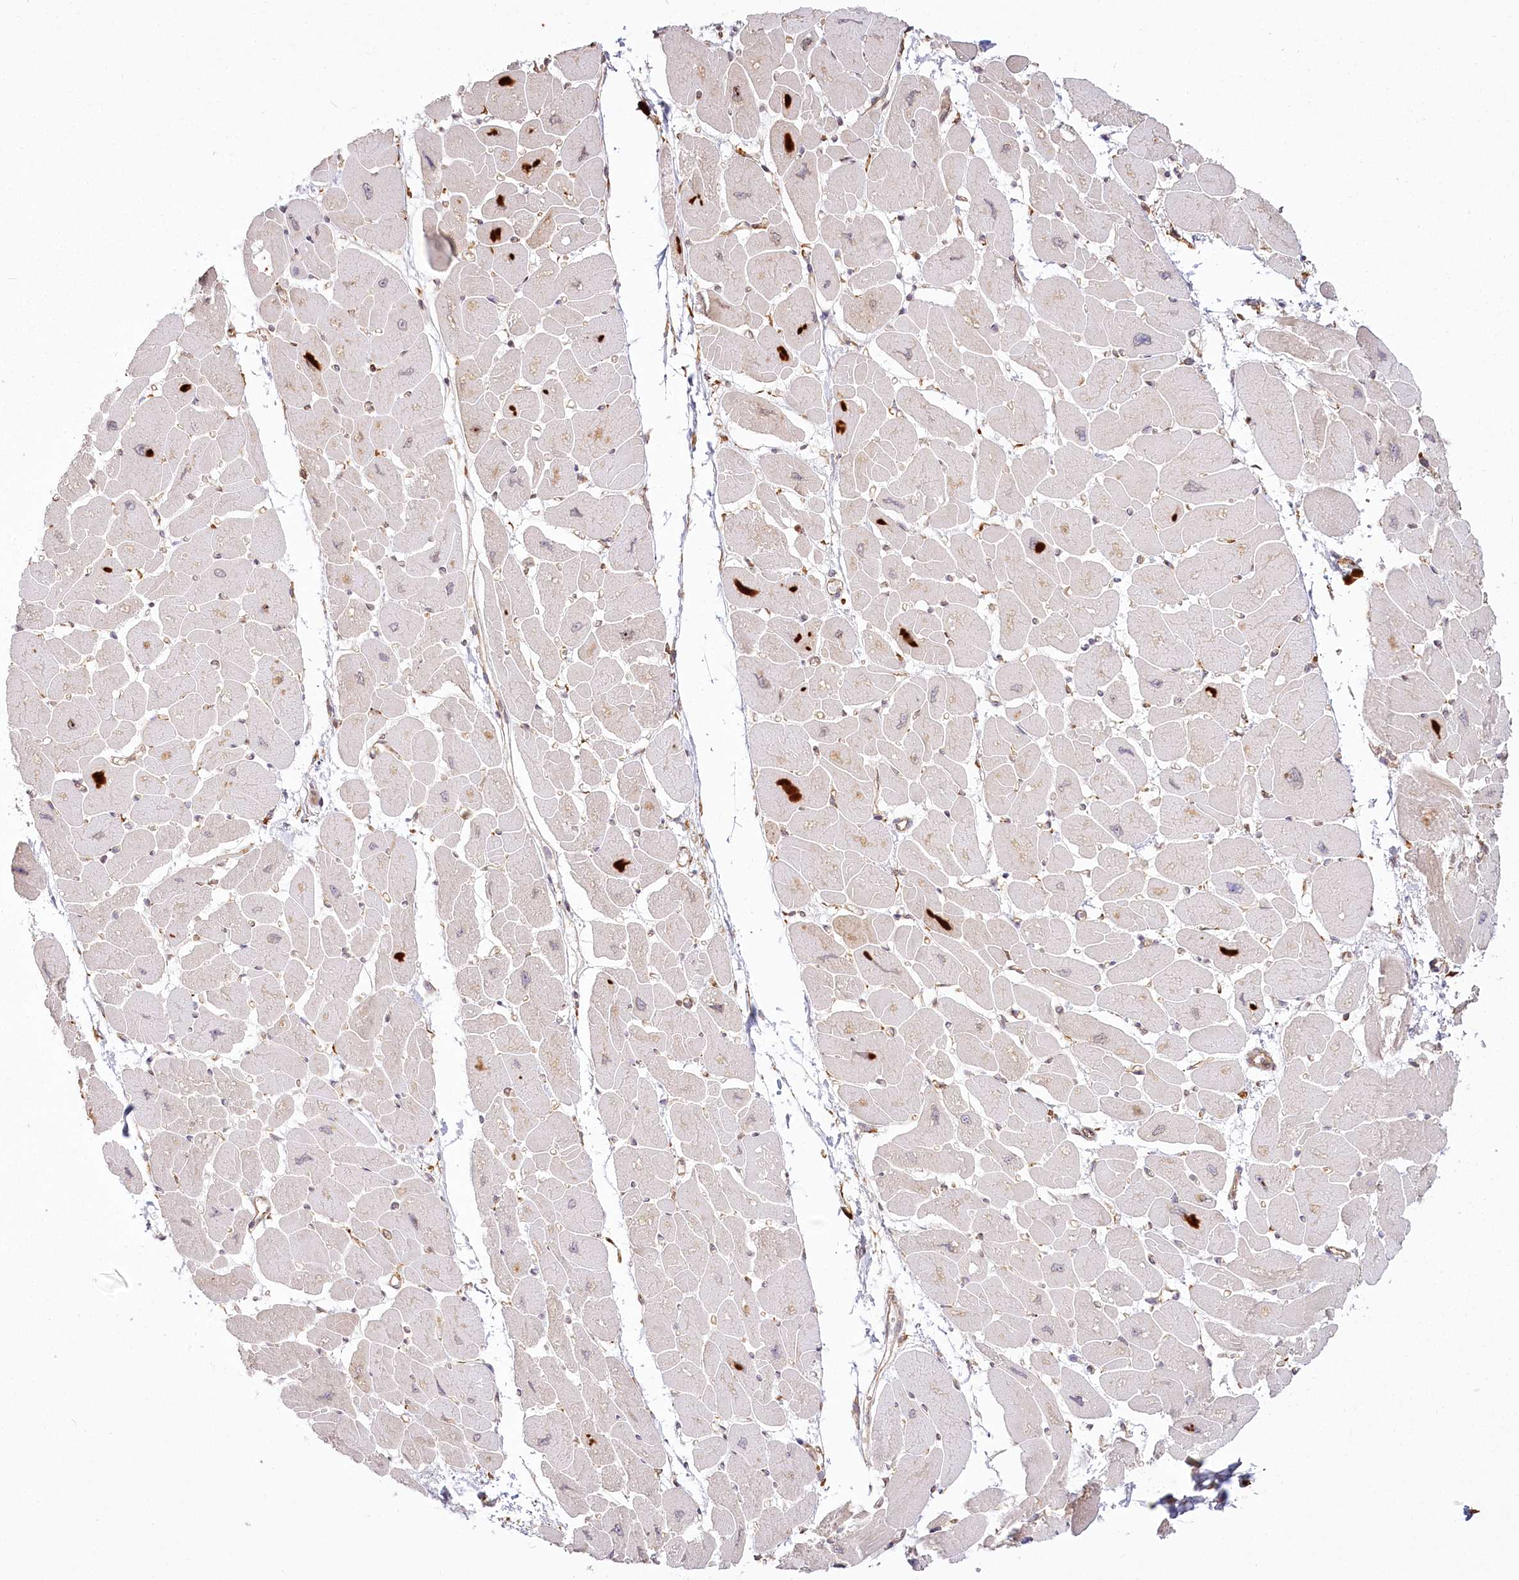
{"staining": {"intensity": "weak", "quantity": "25%-75%", "location": "cytoplasmic/membranous,nuclear"}, "tissue": "heart muscle", "cell_type": "Cardiomyocytes", "image_type": "normal", "snomed": [{"axis": "morphology", "description": "Normal tissue, NOS"}, {"axis": "topography", "description": "Heart"}], "caption": "A high-resolution photomicrograph shows IHC staining of normal heart muscle, which exhibits weak cytoplasmic/membranous,nuclear positivity in about 25%-75% of cardiomyocytes.", "gene": "FAM13A", "patient": {"sex": "female", "age": 54}}